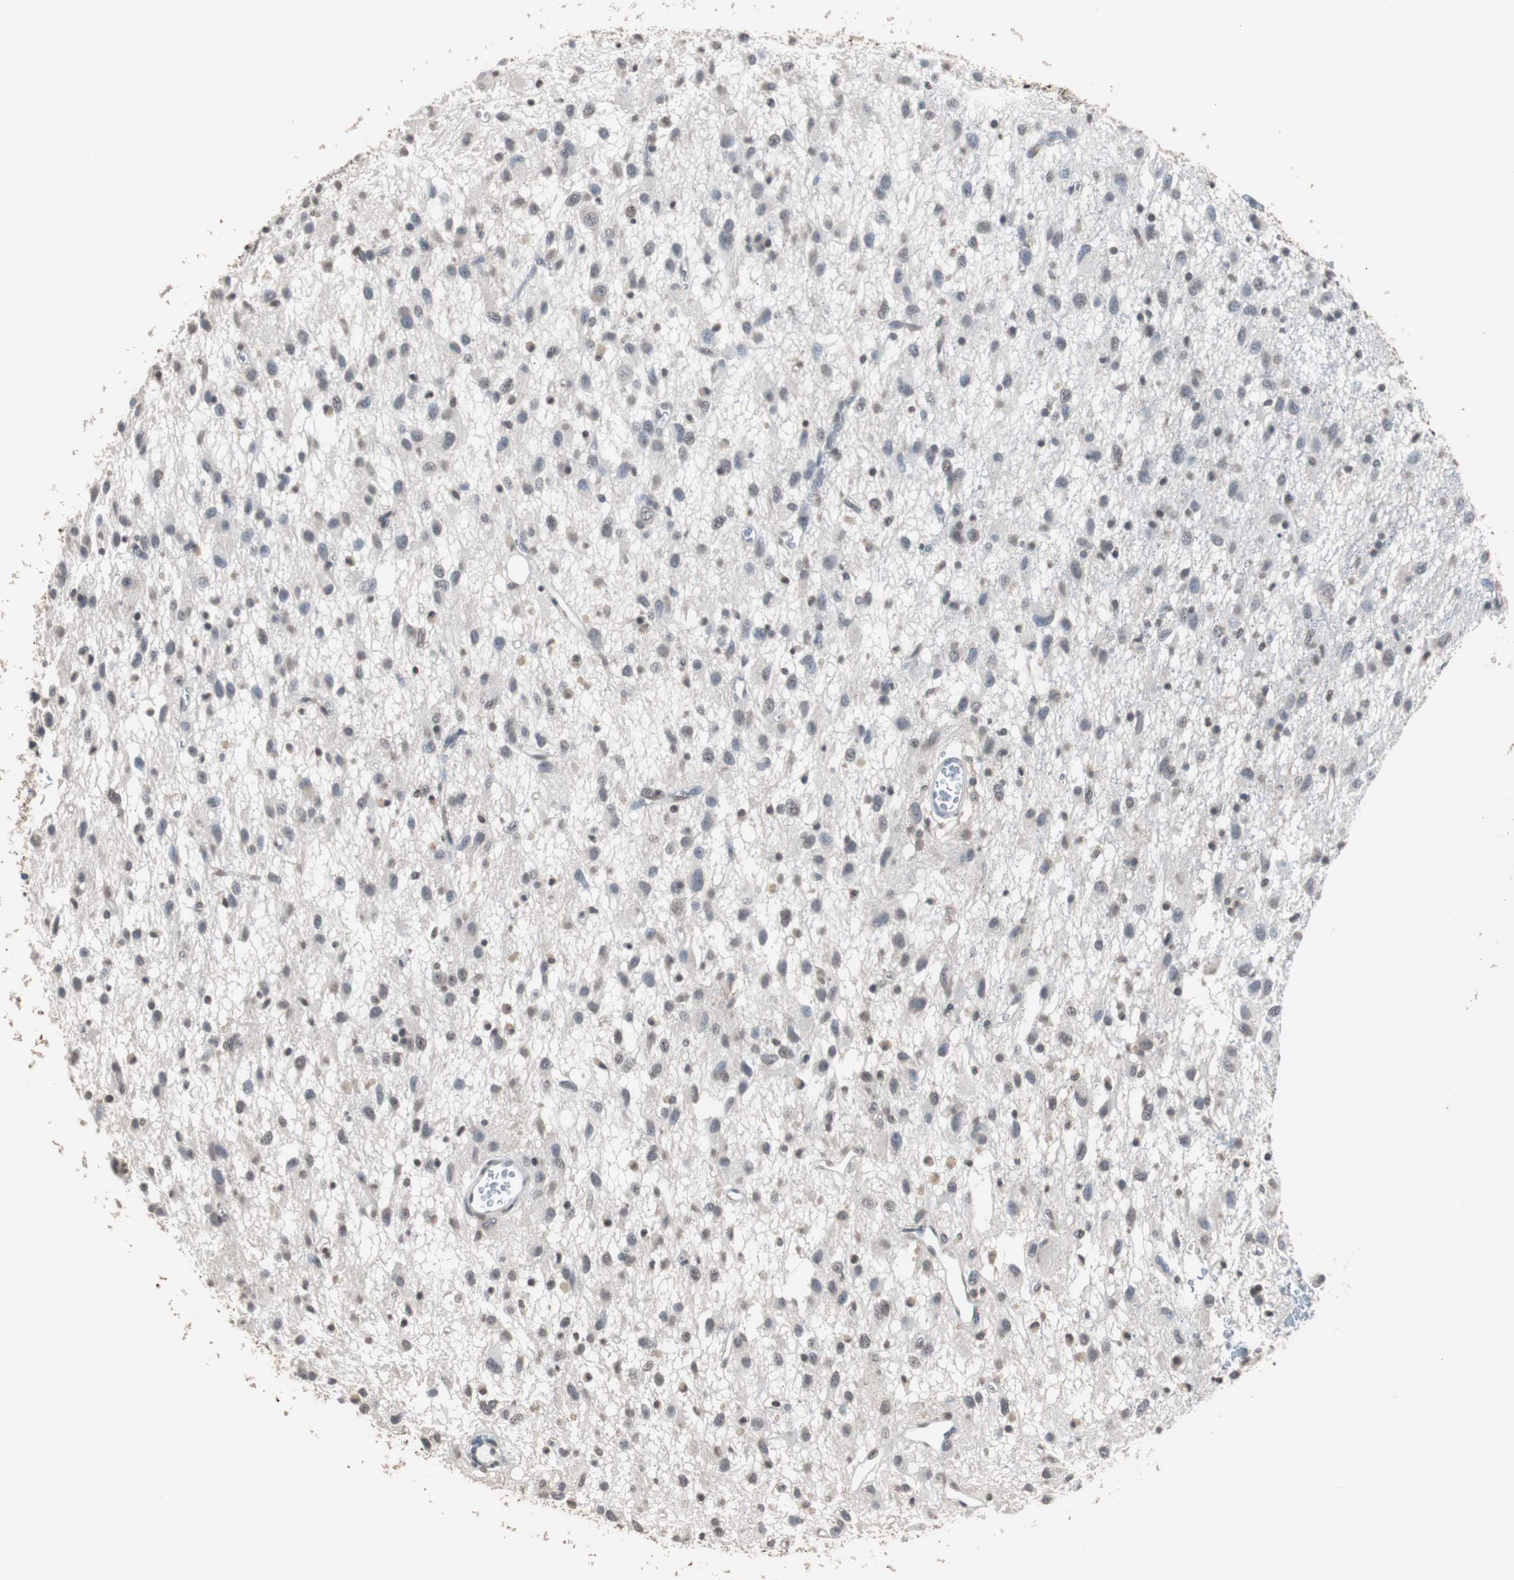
{"staining": {"intensity": "moderate", "quantity": "<25%", "location": "nuclear"}, "tissue": "glioma", "cell_type": "Tumor cells", "image_type": "cancer", "snomed": [{"axis": "morphology", "description": "Glioma, malignant, Low grade"}, {"axis": "topography", "description": "Brain"}], "caption": "A histopathology image of glioma stained for a protein exhibits moderate nuclear brown staining in tumor cells.", "gene": "TOP2A", "patient": {"sex": "male", "age": 77}}